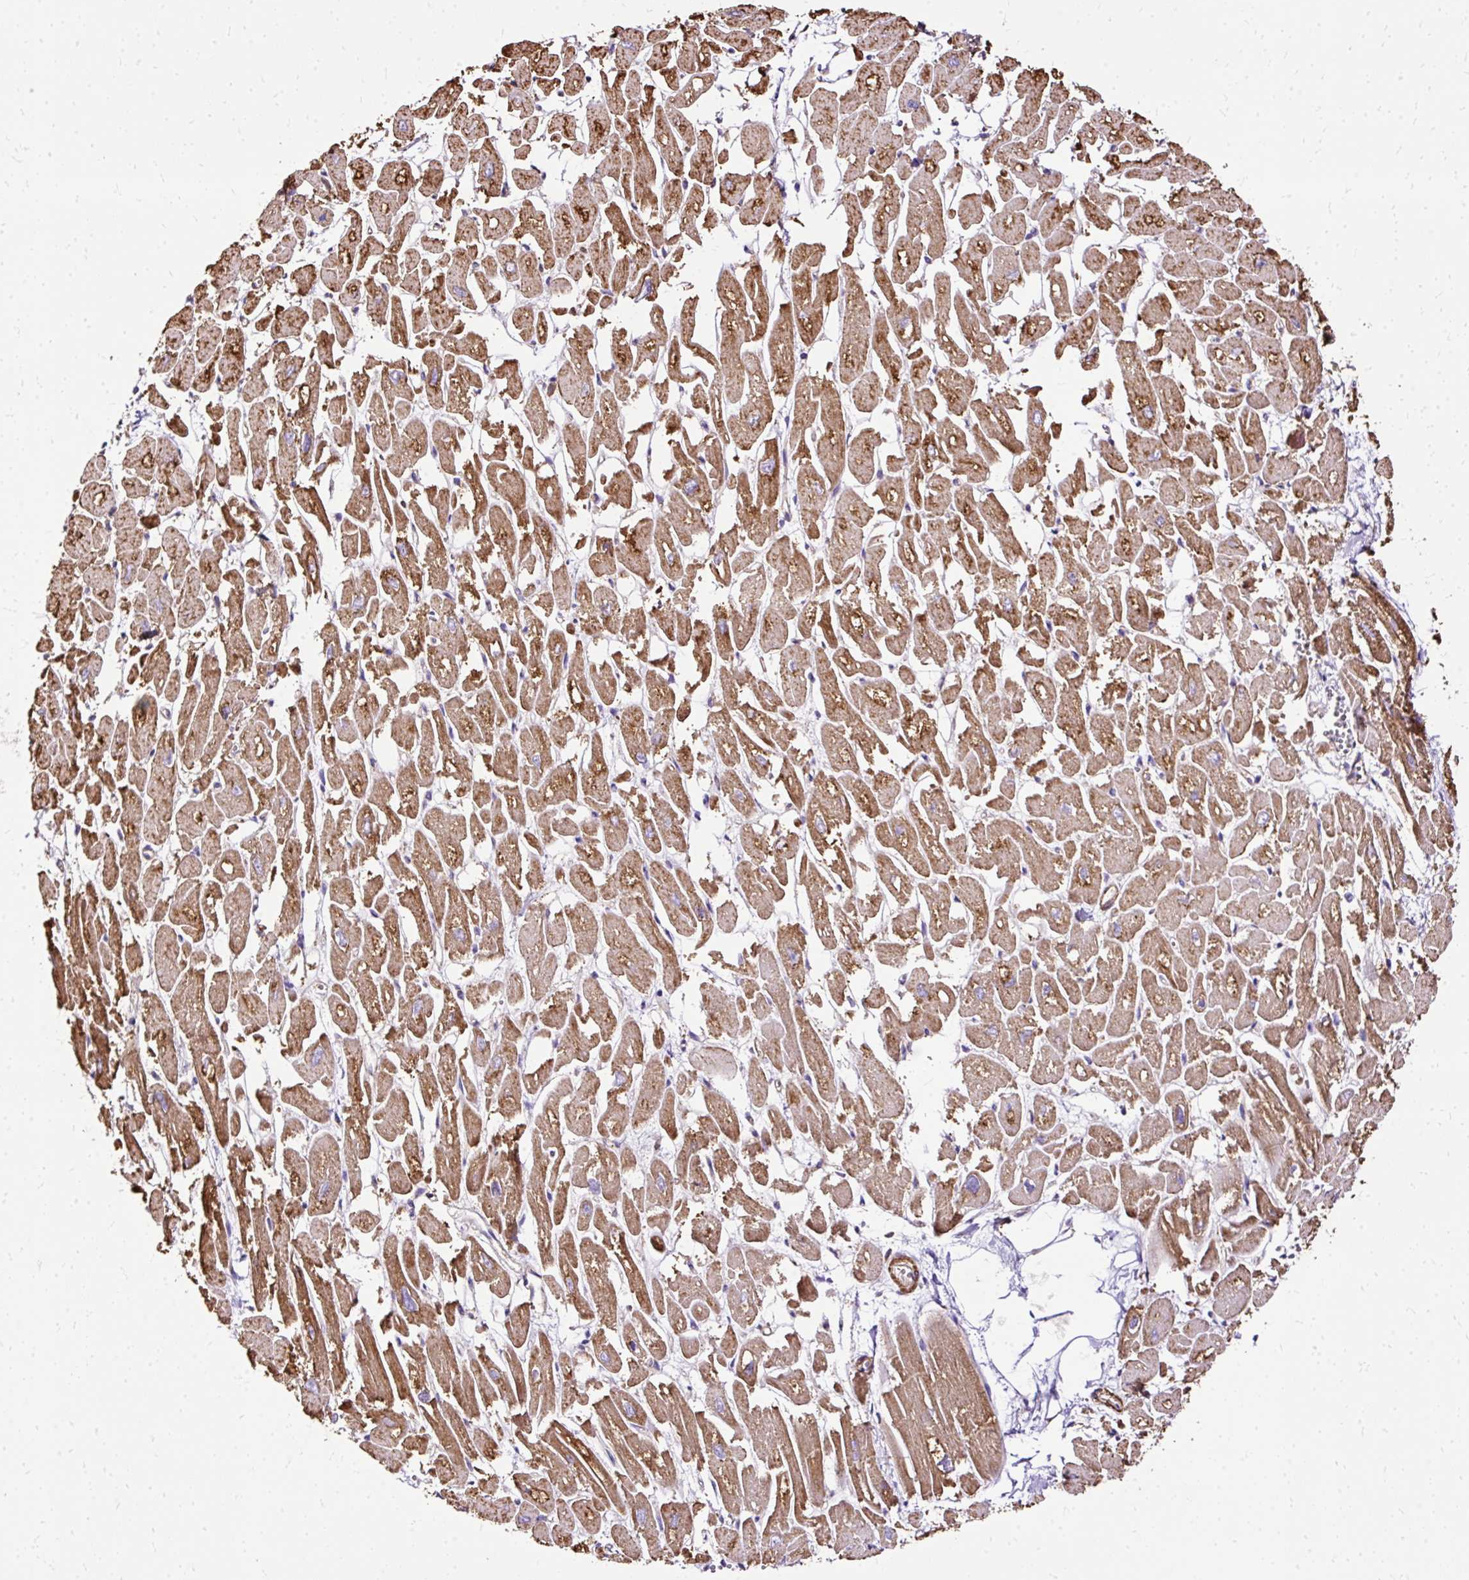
{"staining": {"intensity": "moderate", "quantity": ">75%", "location": "cytoplasmic/membranous"}, "tissue": "heart muscle", "cell_type": "Cardiomyocytes", "image_type": "normal", "snomed": [{"axis": "morphology", "description": "Normal tissue, NOS"}, {"axis": "topography", "description": "Heart"}], "caption": "Moderate cytoplasmic/membranous positivity for a protein is present in approximately >75% of cardiomyocytes of benign heart muscle using IHC.", "gene": "KLHL11", "patient": {"sex": "male", "age": 54}}